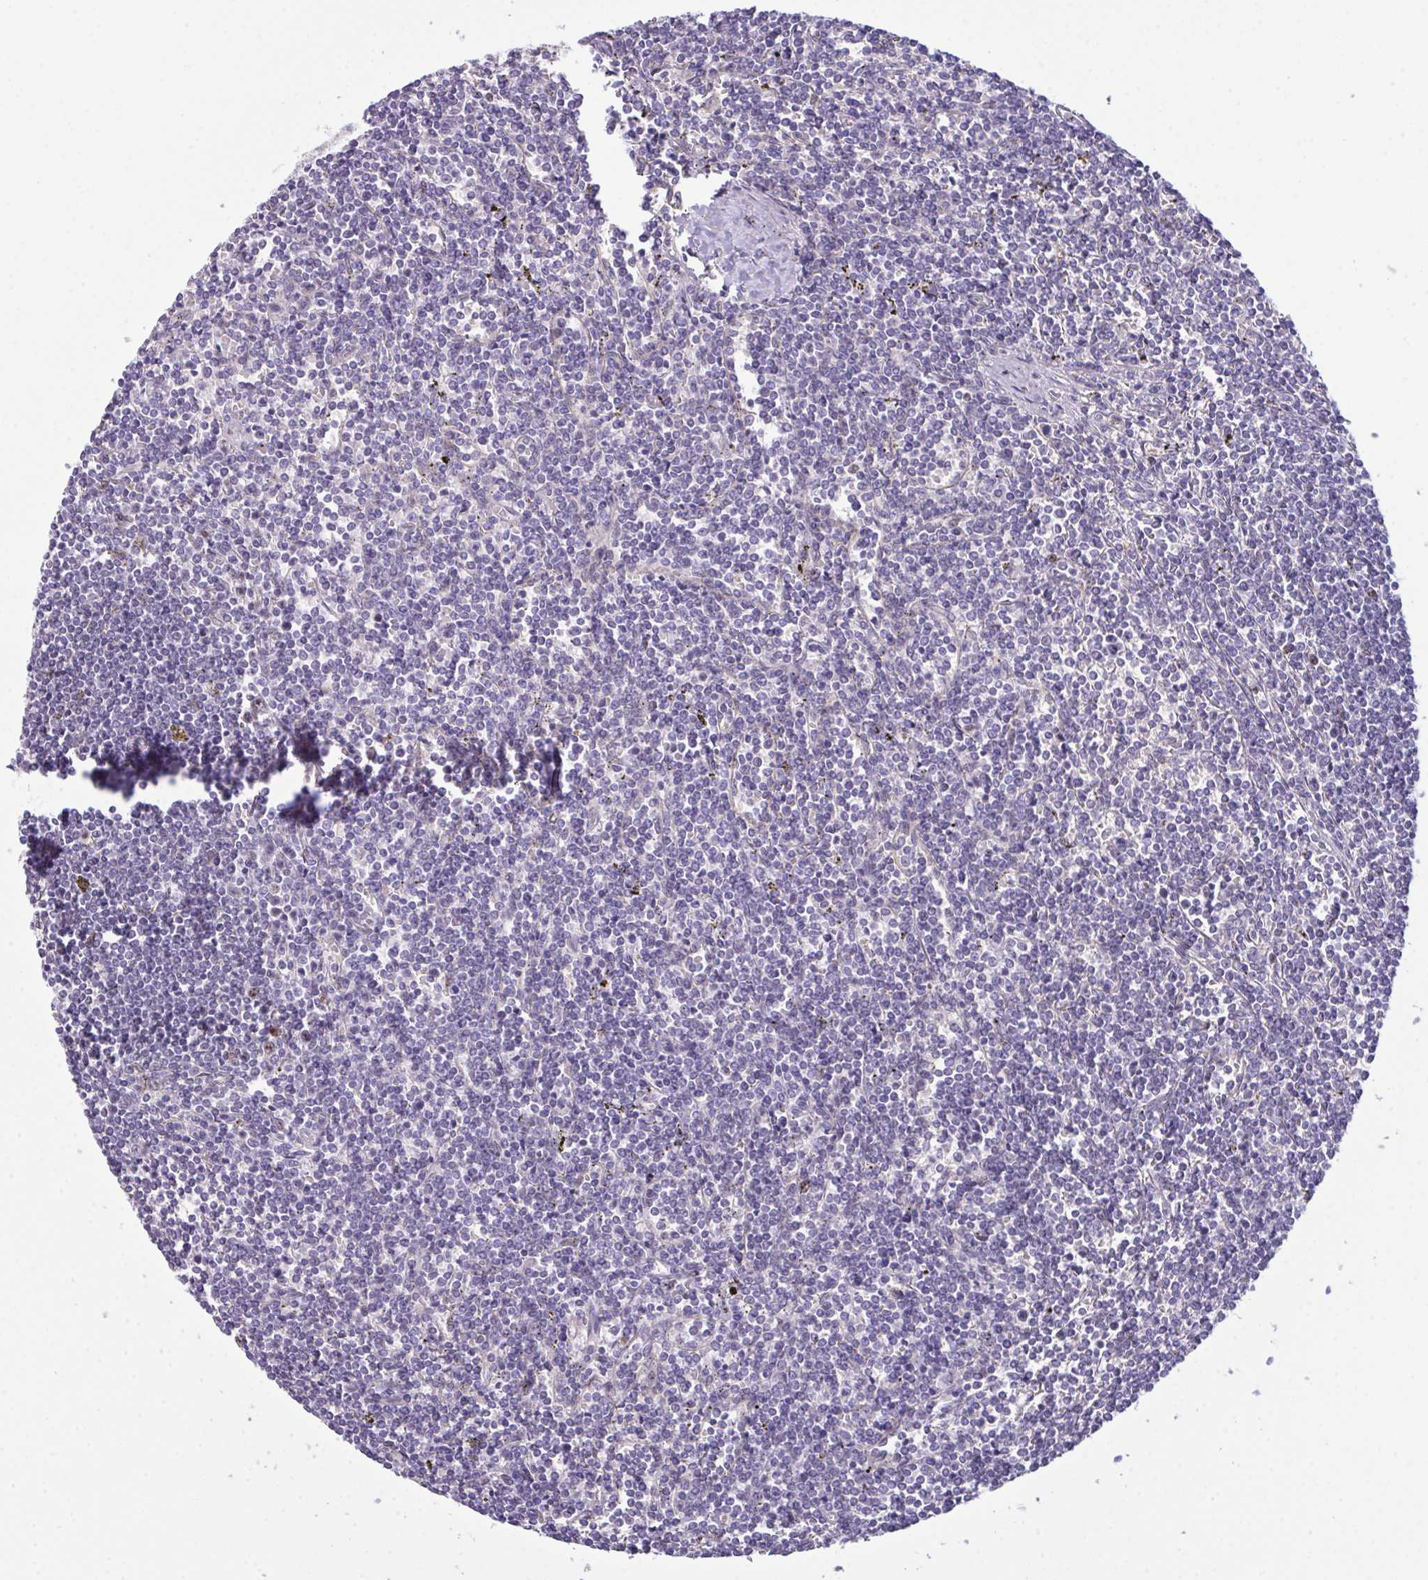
{"staining": {"intensity": "negative", "quantity": "none", "location": "none"}, "tissue": "lymphoma", "cell_type": "Tumor cells", "image_type": "cancer", "snomed": [{"axis": "morphology", "description": "Malignant lymphoma, non-Hodgkin's type, Low grade"}, {"axis": "topography", "description": "Spleen"}], "caption": "This is an immunohistochemistry photomicrograph of lymphoma. There is no expression in tumor cells.", "gene": "SETD7", "patient": {"sex": "male", "age": 78}}